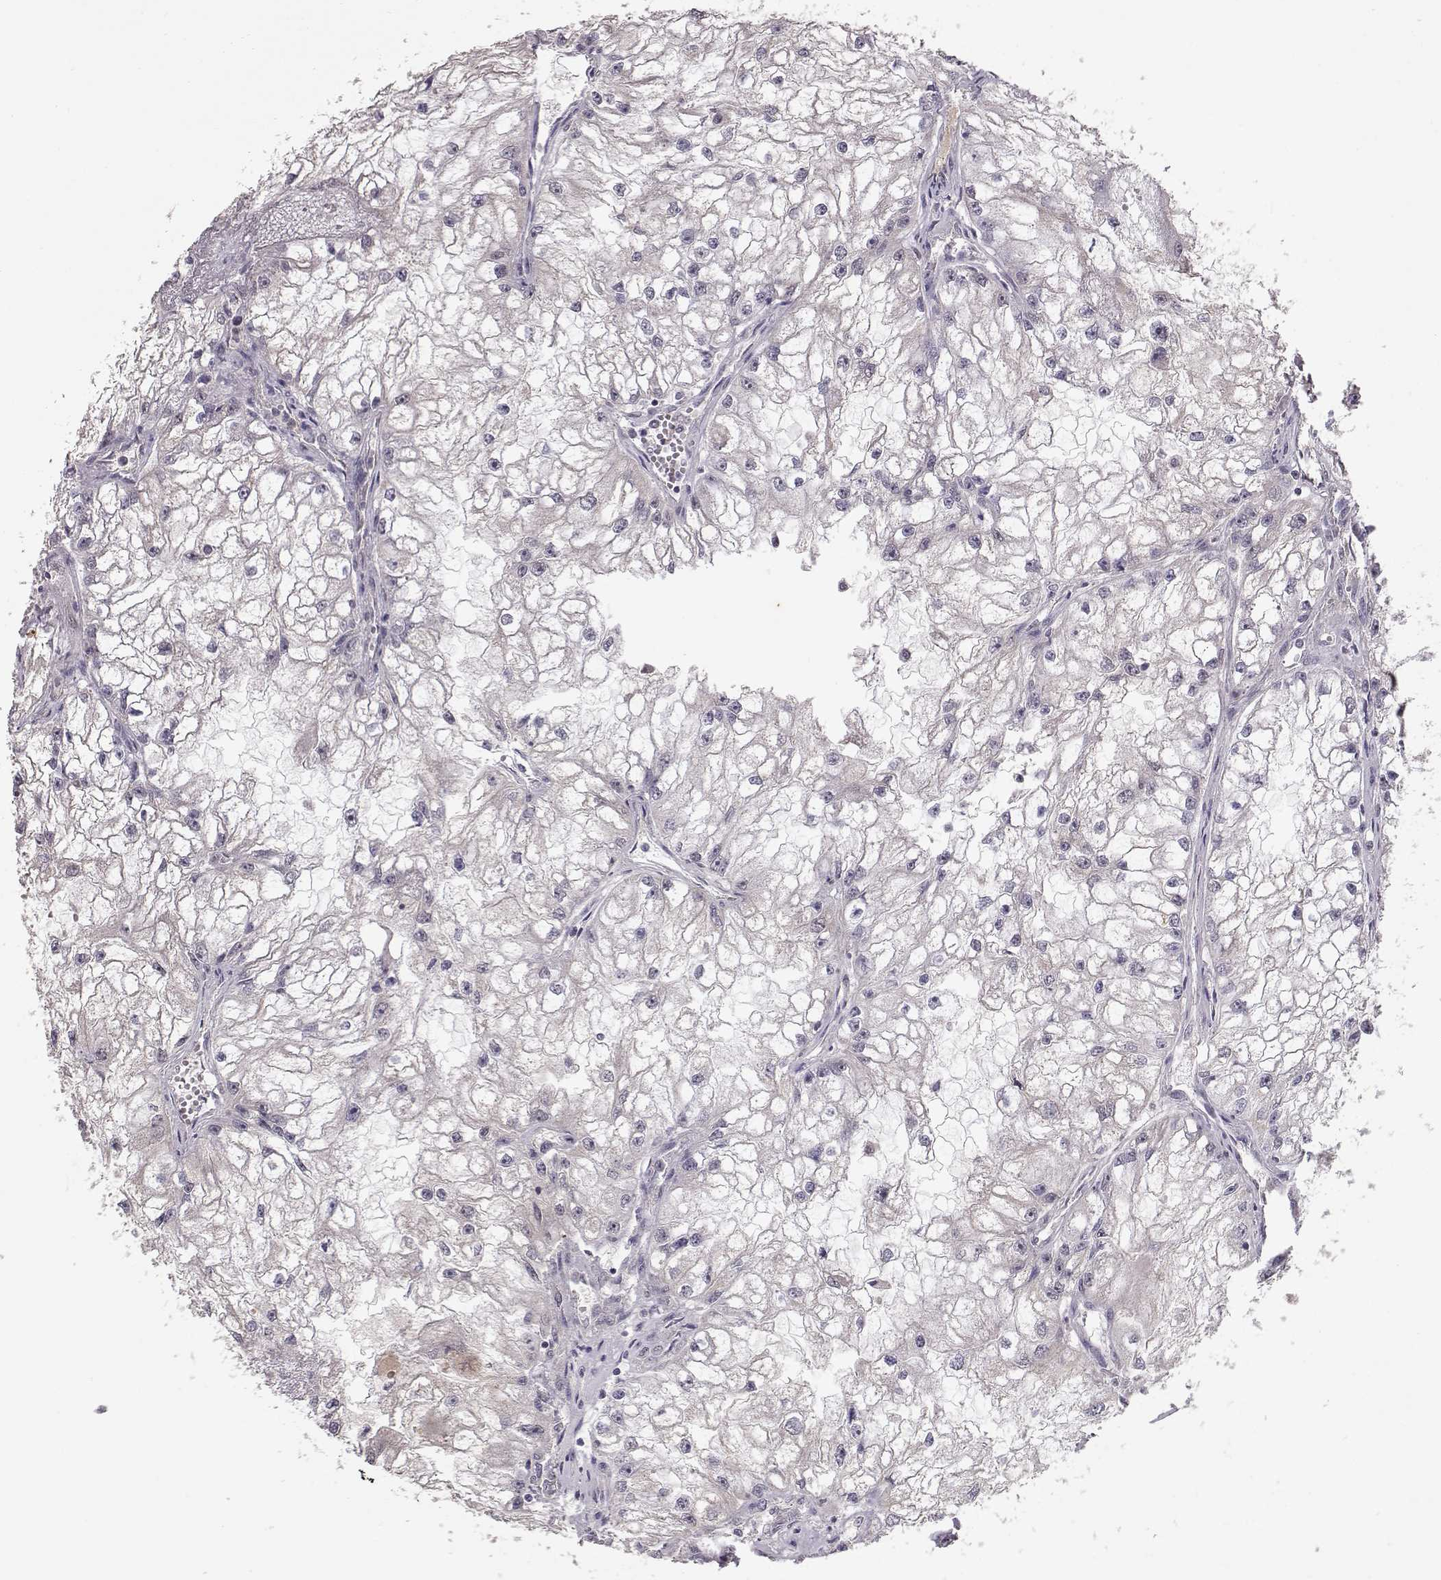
{"staining": {"intensity": "negative", "quantity": "none", "location": "none"}, "tissue": "renal cancer", "cell_type": "Tumor cells", "image_type": "cancer", "snomed": [{"axis": "morphology", "description": "Adenocarcinoma, NOS"}, {"axis": "topography", "description": "Kidney"}], "caption": "Adenocarcinoma (renal) was stained to show a protein in brown. There is no significant positivity in tumor cells.", "gene": "PMCH", "patient": {"sex": "male", "age": 59}}